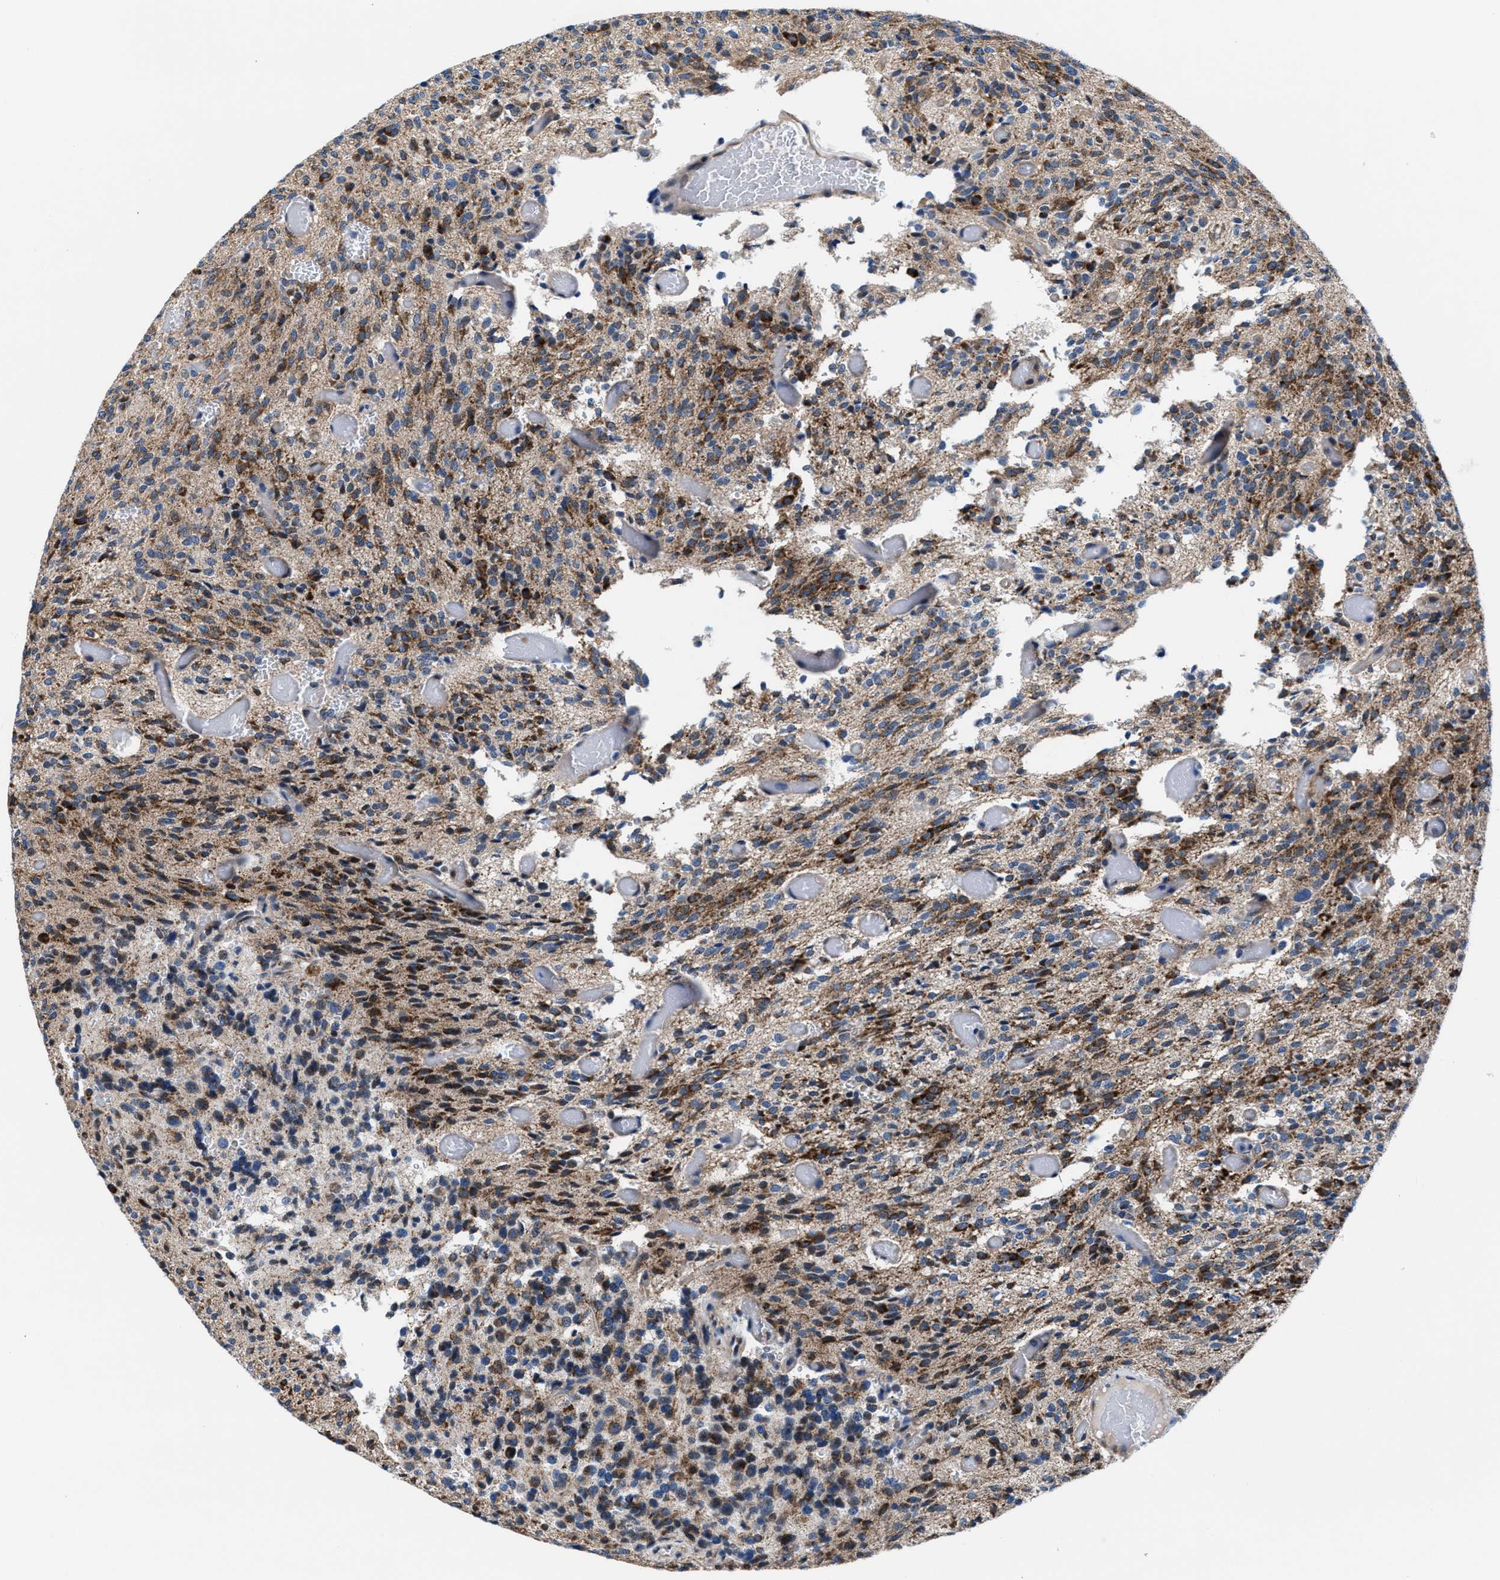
{"staining": {"intensity": "strong", "quantity": "25%-75%", "location": "cytoplasmic/membranous"}, "tissue": "glioma", "cell_type": "Tumor cells", "image_type": "cancer", "snomed": [{"axis": "morphology", "description": "Glioma, malignant, High grade"}, {"axis": "topography", "description": "Brain"}], "caption": "DAB immunohistochemical staining of human high-grade glioma (malignant) displays strong cytoplasmic/membranous protein positivity in approximately 25%-75% of tumor cells.", "gene": "NKTR", "patient": {"sex": "male", "age": 34}}